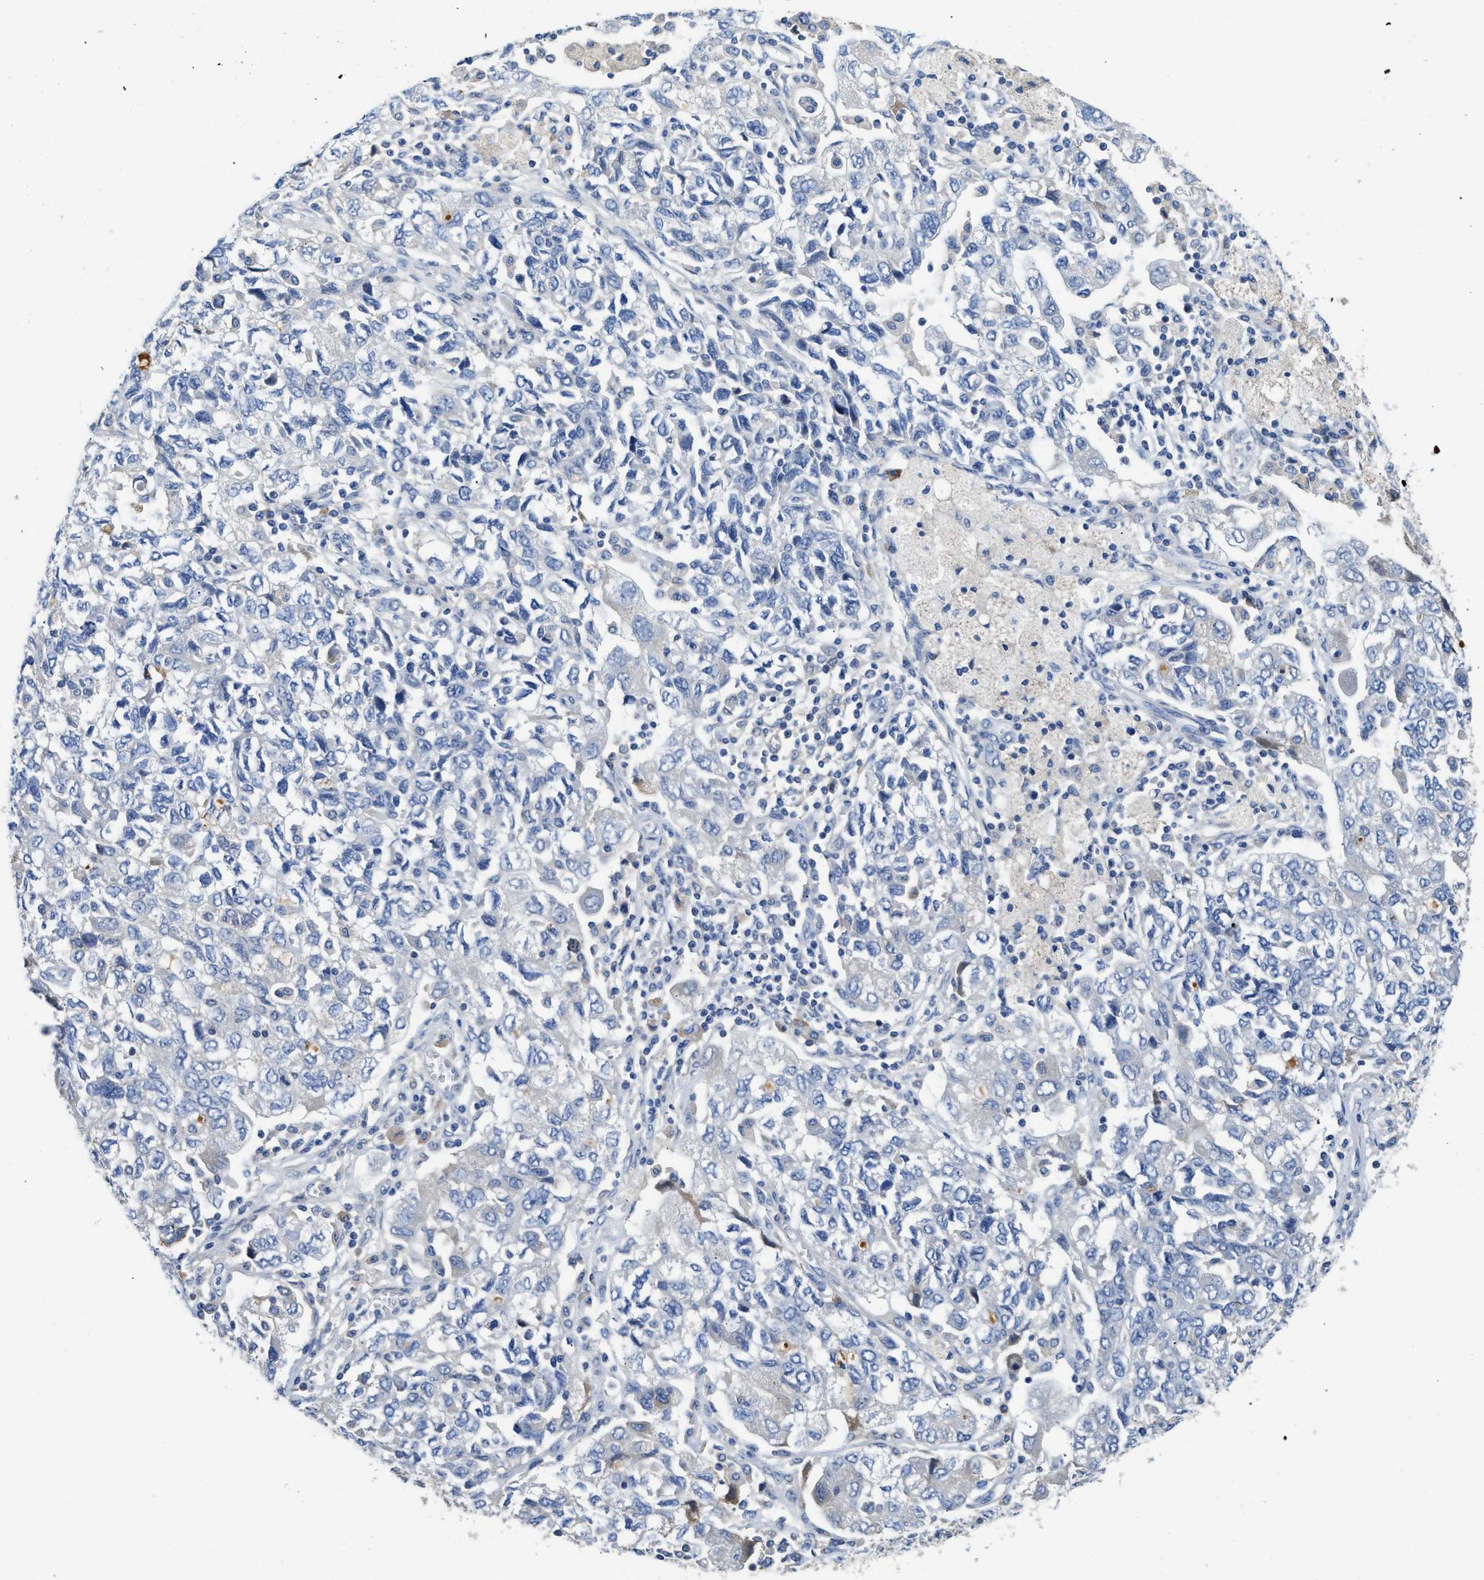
{"staining": {"intensity": "negative", "quantity": "none", "location": "none"}, "tissue": "ovarian cancer", "cell_type": "Tumor cells", "image_type": "cancer", "snomed": [{"axis": "morphology", "description": "Carcinoma, NOS"}, {"axis": "morphology", "description": "Cystadenocarcinoma, serous, NOS"}, {"axis": "topography", "description": "Ovary"}], "caption": "Immunohistochemistry of ovarian carcinoma displays no positivity in tumor cells.", "gene": "C1S", "patient": {"sex": "female", "age": 69}}